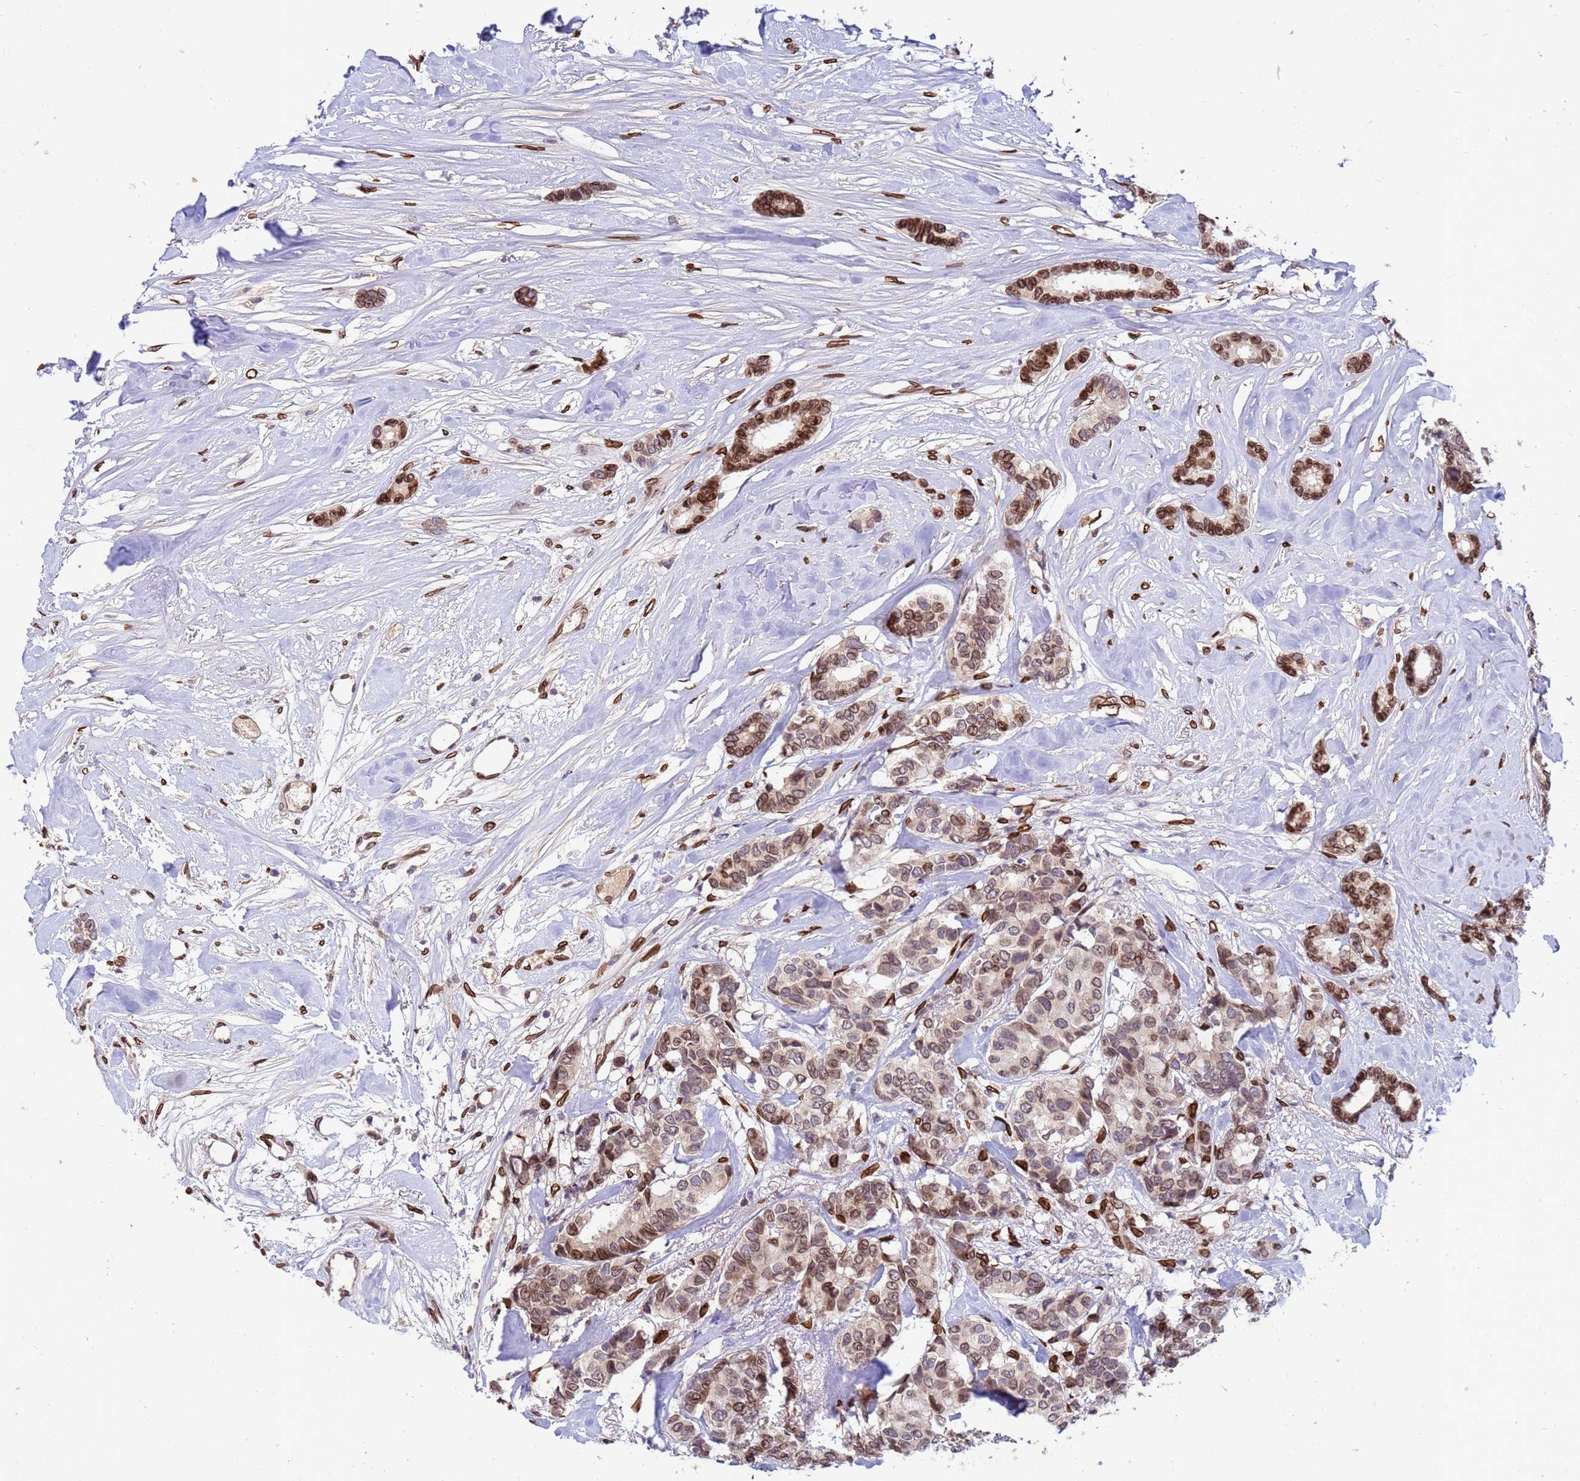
{"staining": {"intensity": "moderate", "quantity": ">75%", "location": "cytoplasmic/membranous,nuclear"}, "tissue": "breast cancer", "cell_type": "Tumor cells", "image_type": "cancer", "snomed": [{"axis": "morphology", "description": "Duct carcinoma"}, {"axis": "topography", "description": "Breast"}], "caption": "This is an image of IHC staining of breast cancer (infiltrating ductal carcinoma), which shows moderate expression in the cytoplasmic/membranous and nuclear of tumor cells.", "gene": "GPR135", "patient": {"sex": "female", "age": 87}}